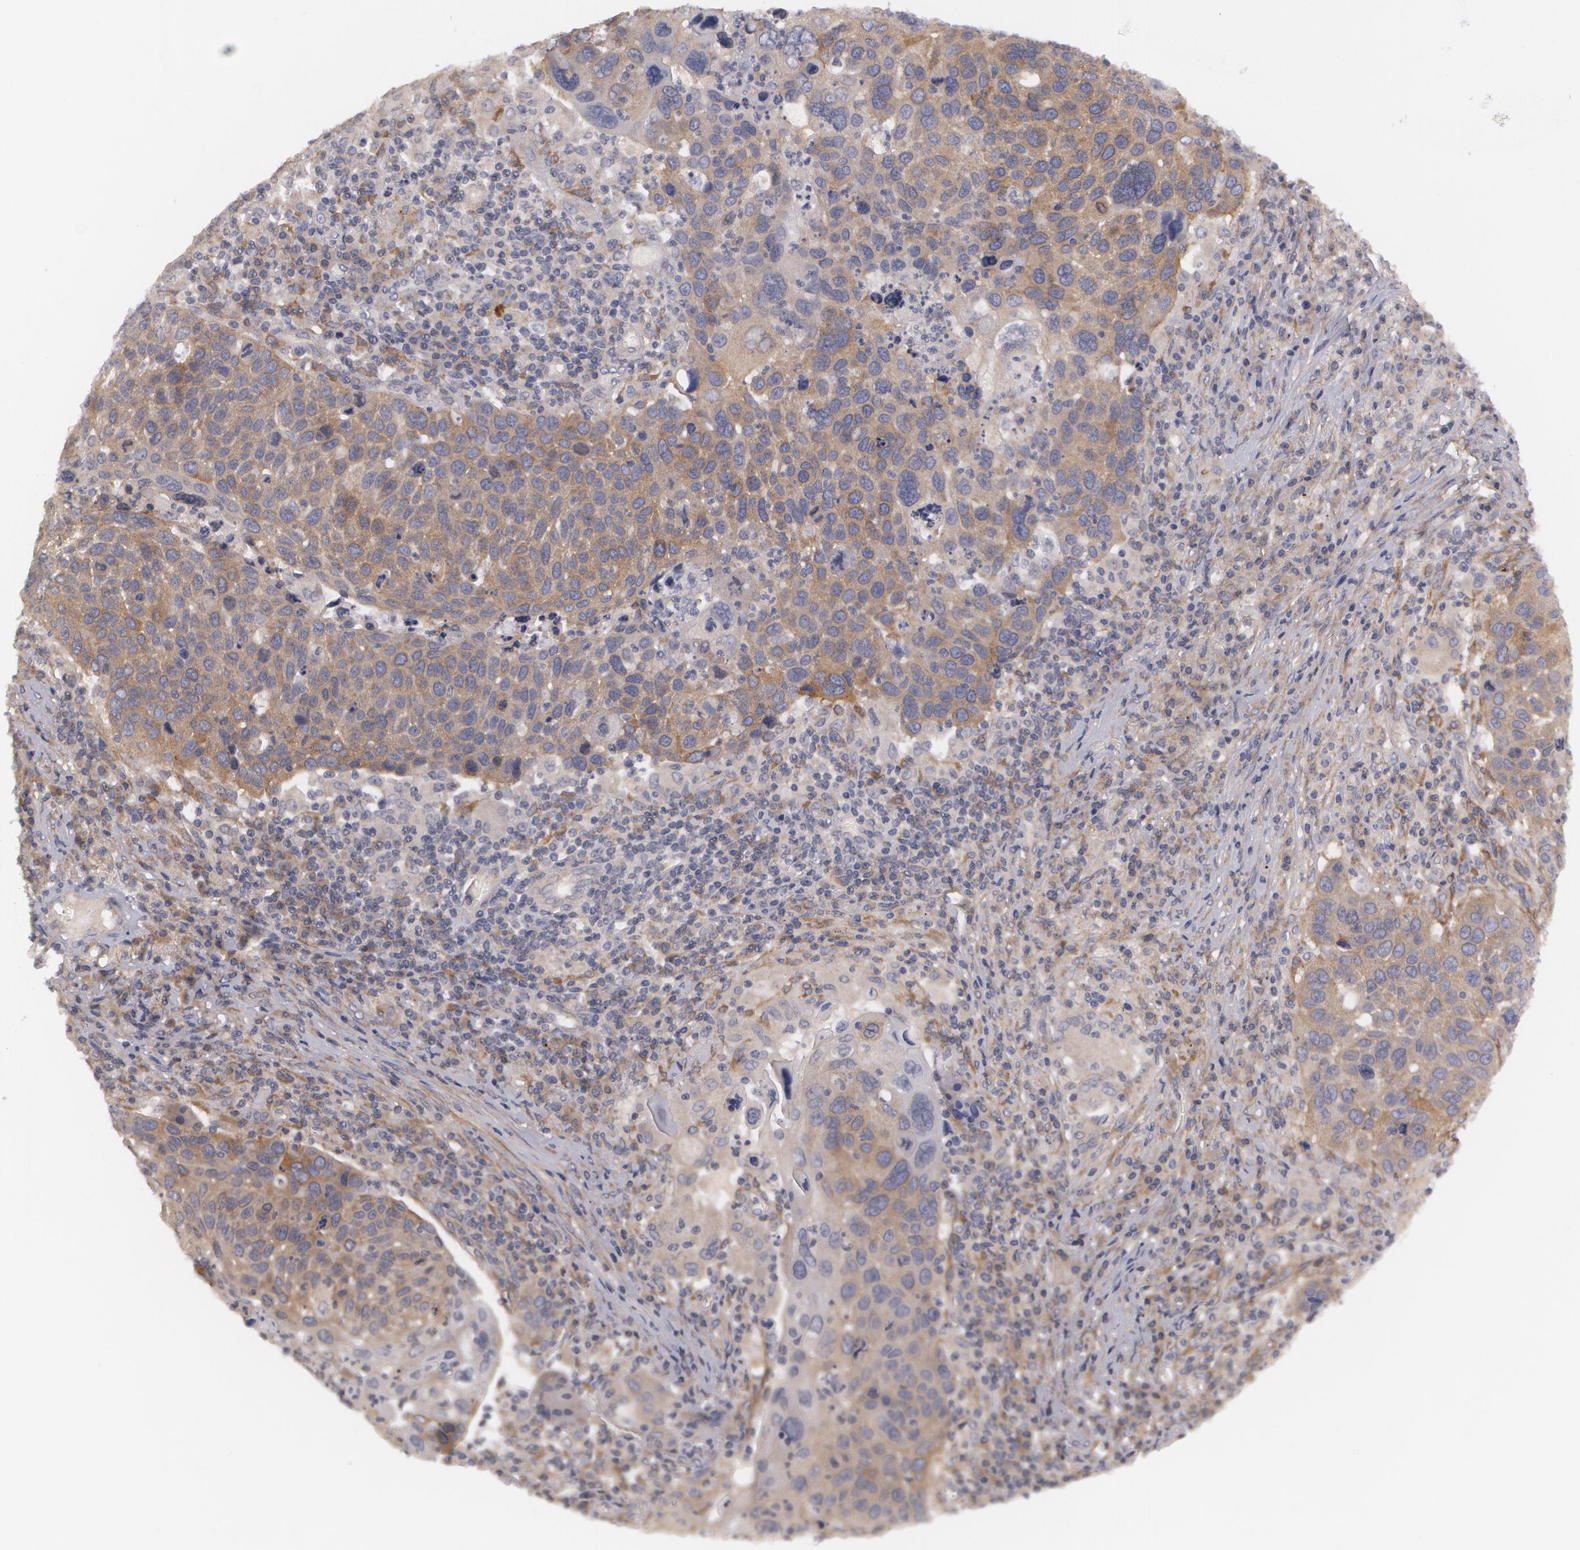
{"staining": {"intensity": "moderate", "quantity": ">75%", "location": "cytoplasmic/membranous"}, "tissue": "lung cancer", "cell_type": "Tumor cells", "image_type": "cancer", "snomed": [{"axis": "morphology", "description": "Squamous cell carcinoma, NOS"}, {"axis": "topography", "description": "Lung"}], "caption": "A photomicrograph of lung cancer stained for a protein exhibits moderate cytoplasmic/membranous brown staining in tumor cells.", "gene": "CASK", "patient": {"sex": "male", "age": 68}}